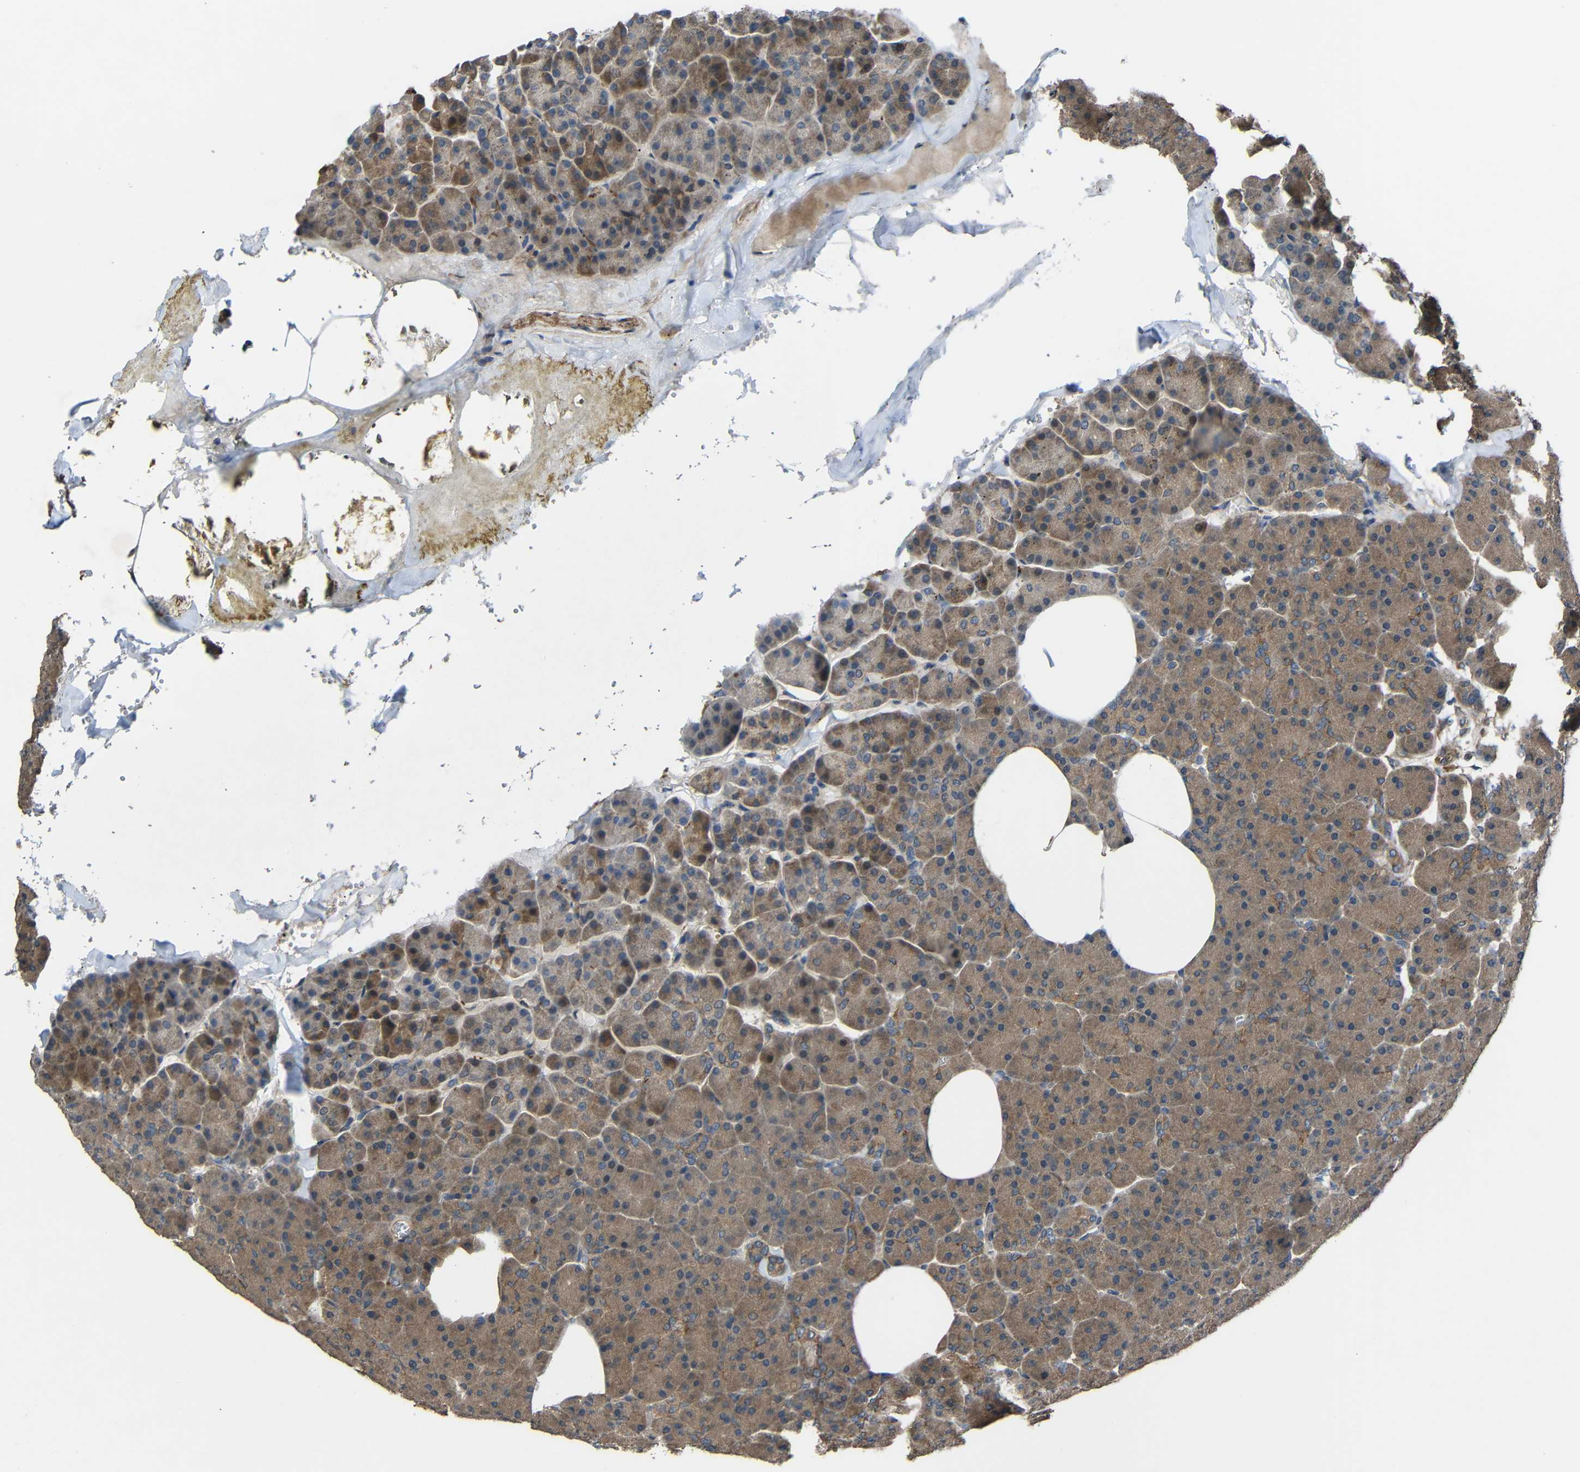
{"staining": {"intensity": "moderate", "quantity": ">75%", "location": "cytoplasmic/membranous"}, "tissue": "pancreas", "cell_type": "Exocrine glandular cells", "image_type": "normal", "snomed": [{"axis": "morphology", "description": "Normal tissue, NOS"}, {"axis": "topography", "description": "Pancreas"}], "caption": "Normal pancreas exhibits moderate cytoplasmic/membranous expression in approximately >75% of exocrine glandular cells, visualized by immunohistochemistry.", "gene": "CHST9", "patient": {"sex": "female", "age": 35}}